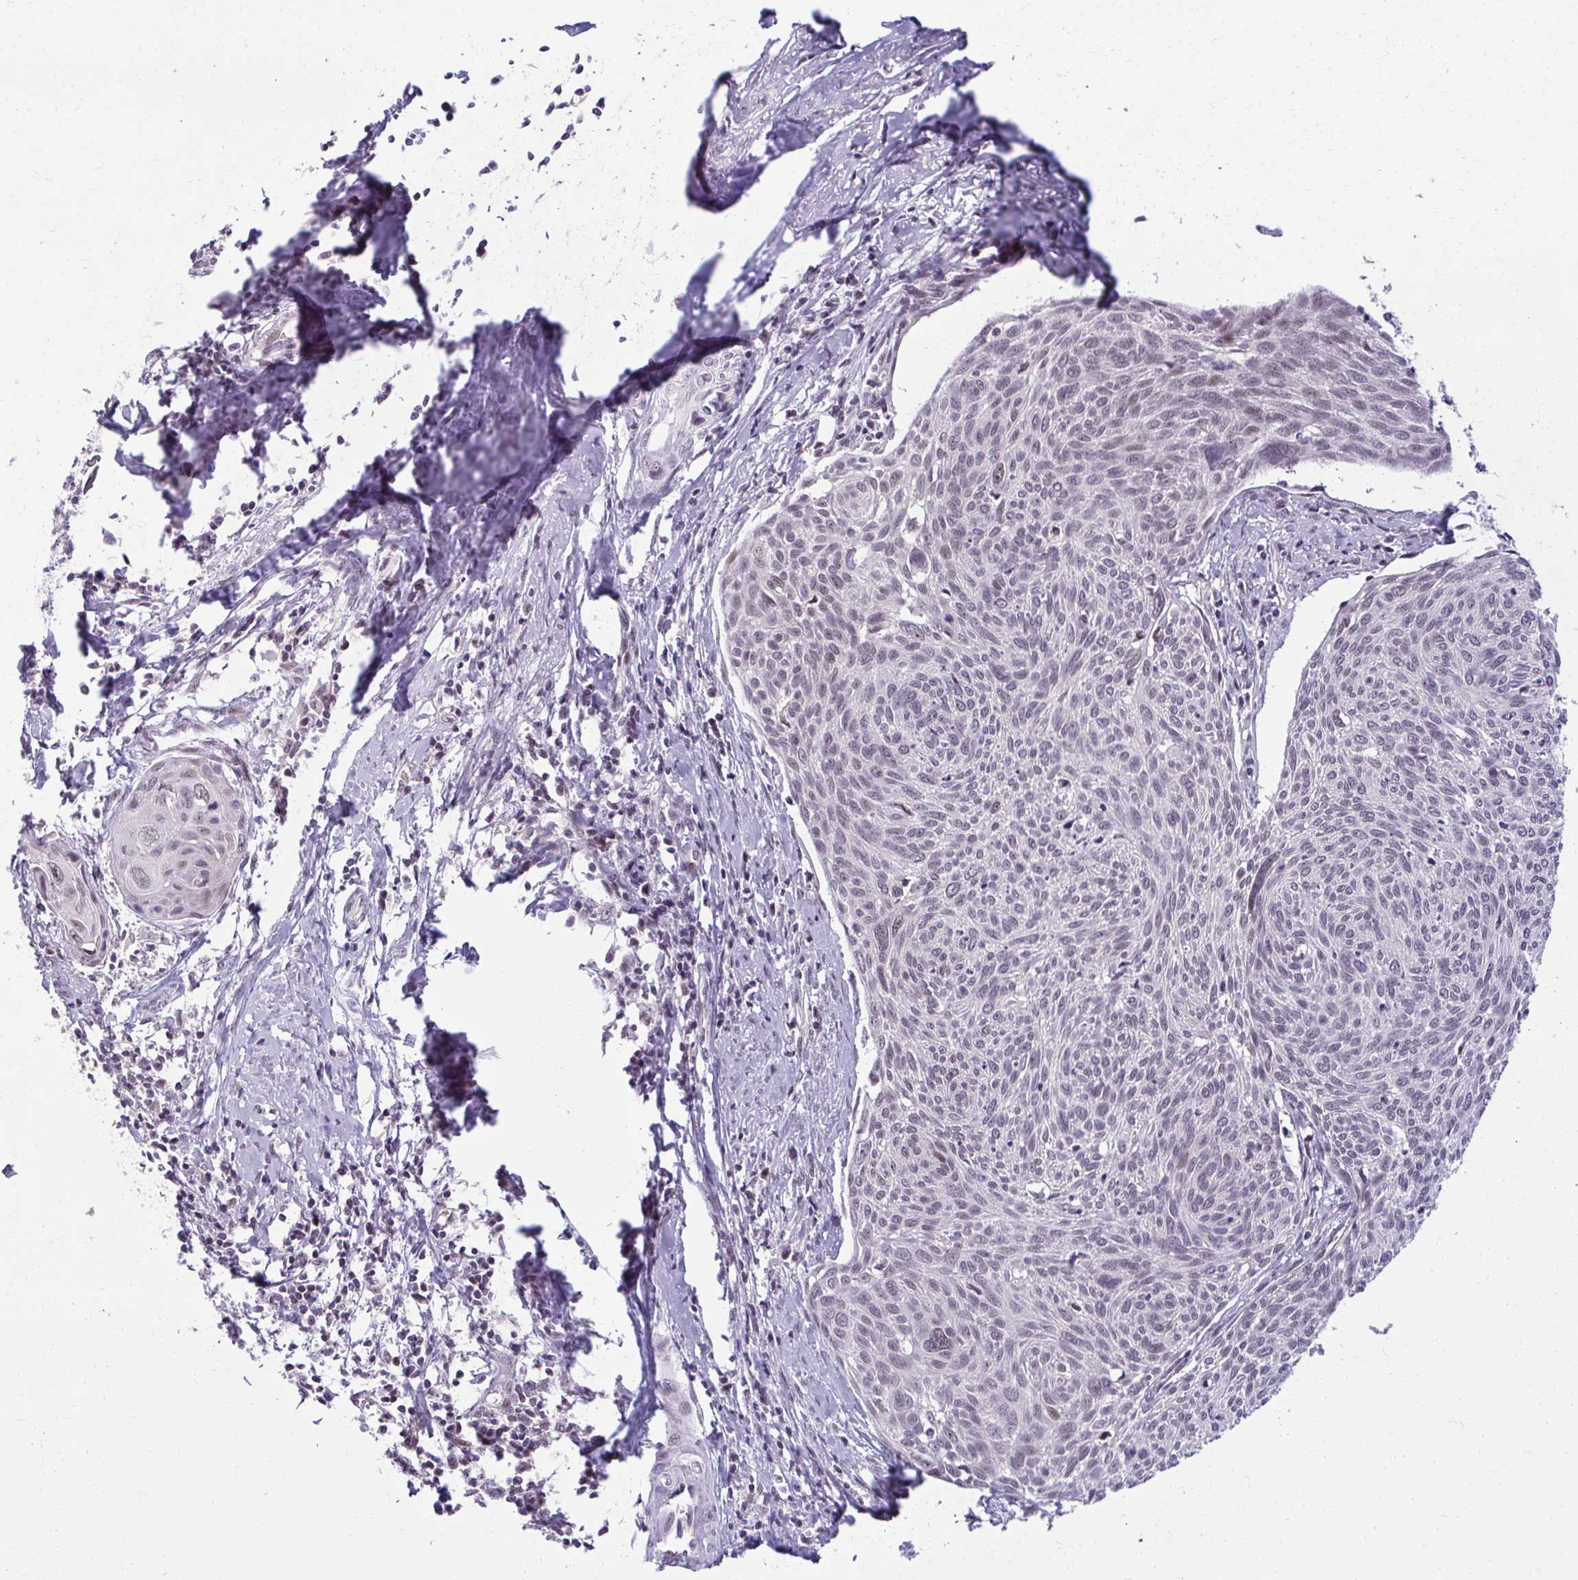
{"staining": {"intensity": "negative", "quantity": "none", "location": "none"}, "tissue": "cervical cancer", "cell_type": "Tumor cells", "image_type": "cancer", "snomed": [{"axis": "morphology", "description": "Squamous cell carcinoma, NOS"}, {"axis": "topography", "description": "Cervix"}], "caption": "A micrograph of cervical cancer stained for a protein shows no brown staining in tumor cells.", "gene": "MAF1", "patient": {"sex": "female", "age": 49}}